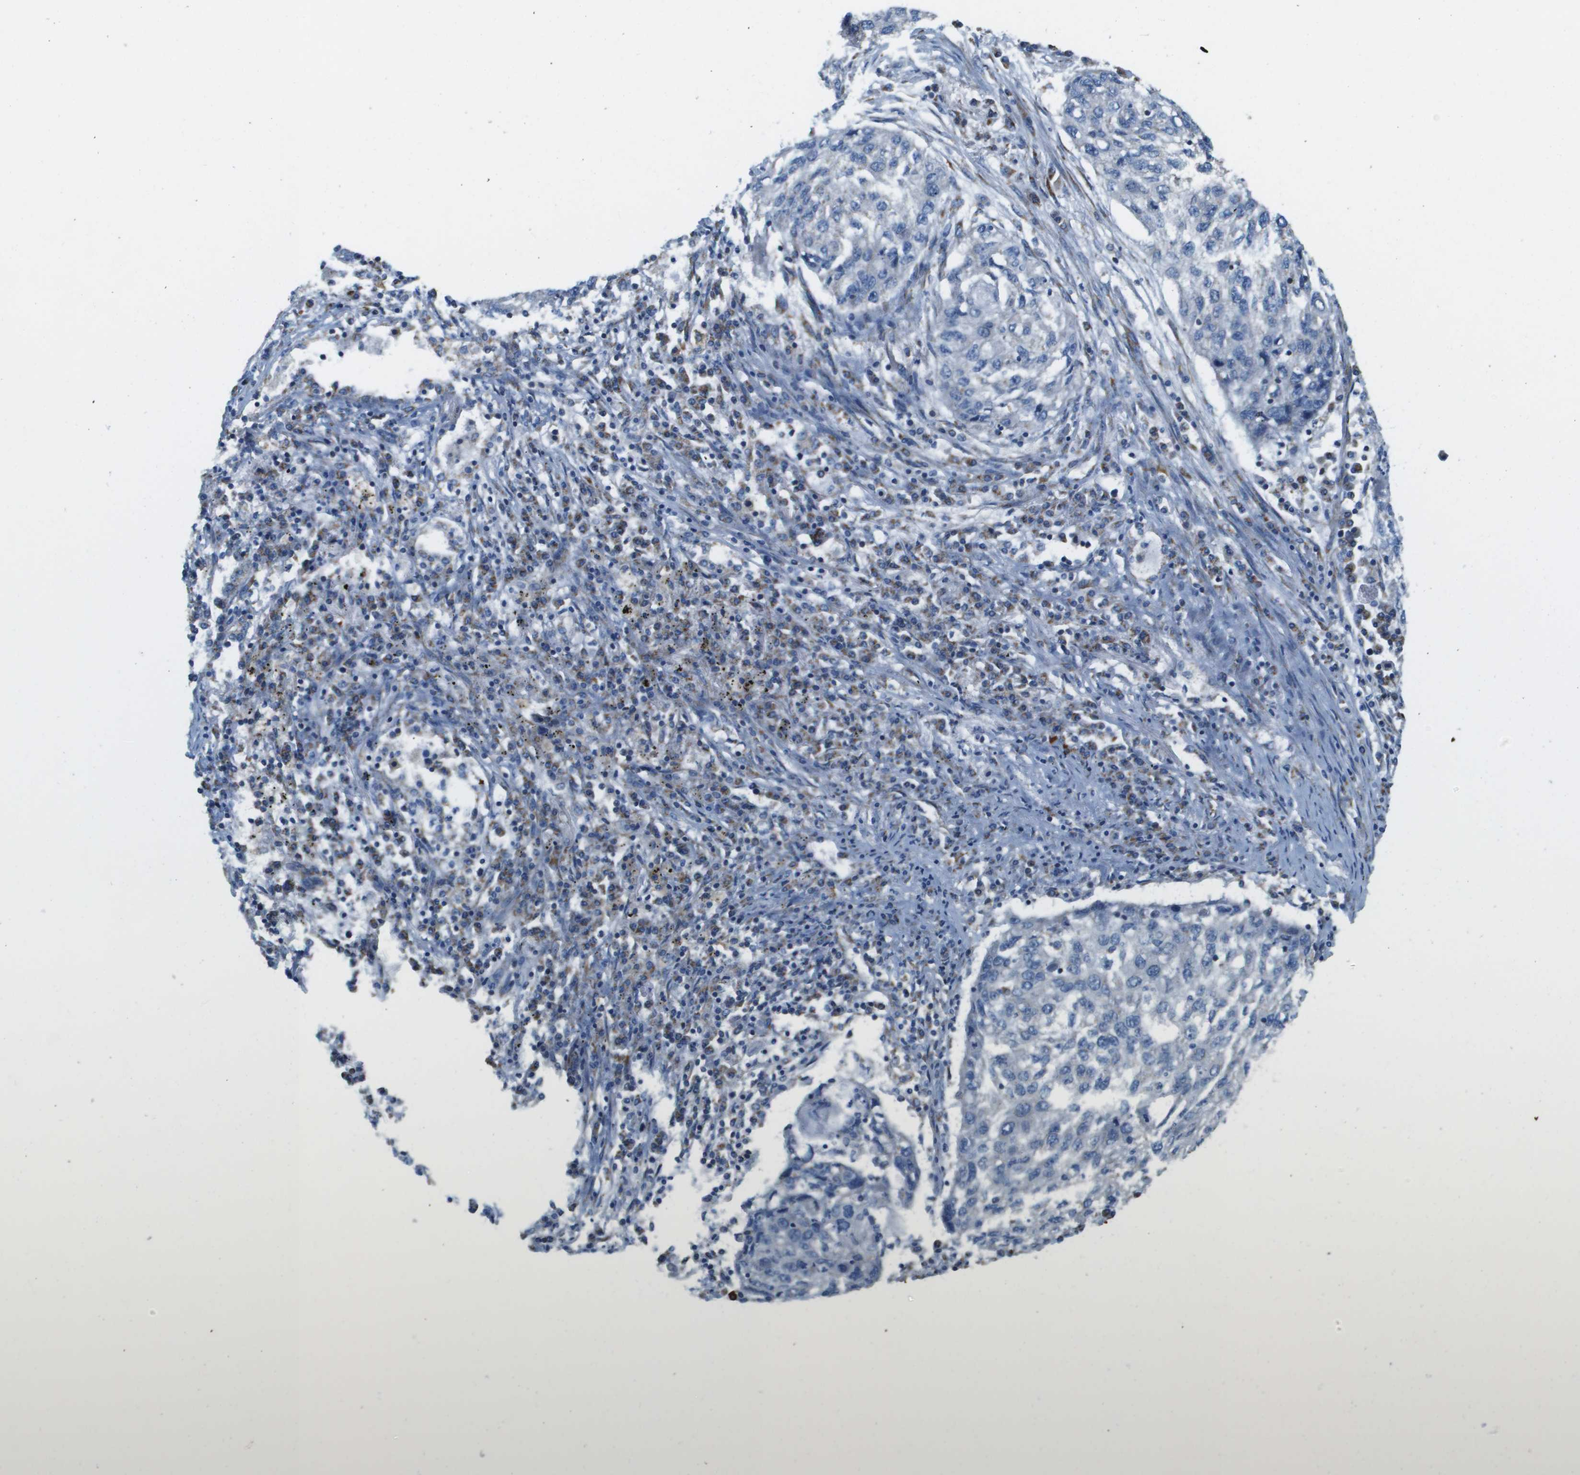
{"staining": {"intensity": "negative", "quantity": "none", "location": "none"}, "tissue": "lung cancer", "cell_type": "Tumor cells", "image_type": "cancer", "snomed": [{"axis": "morphology", "description": "Squamous cell carcinoma, NOS"}, {"axis": "topography", "description": "Lung"}], "caption": "IHC of human lung squamous cell carcinoma displays no staining in tumor cells.", "gene": "TAOK3", "patient": {"sex": "female", "age": 63}}